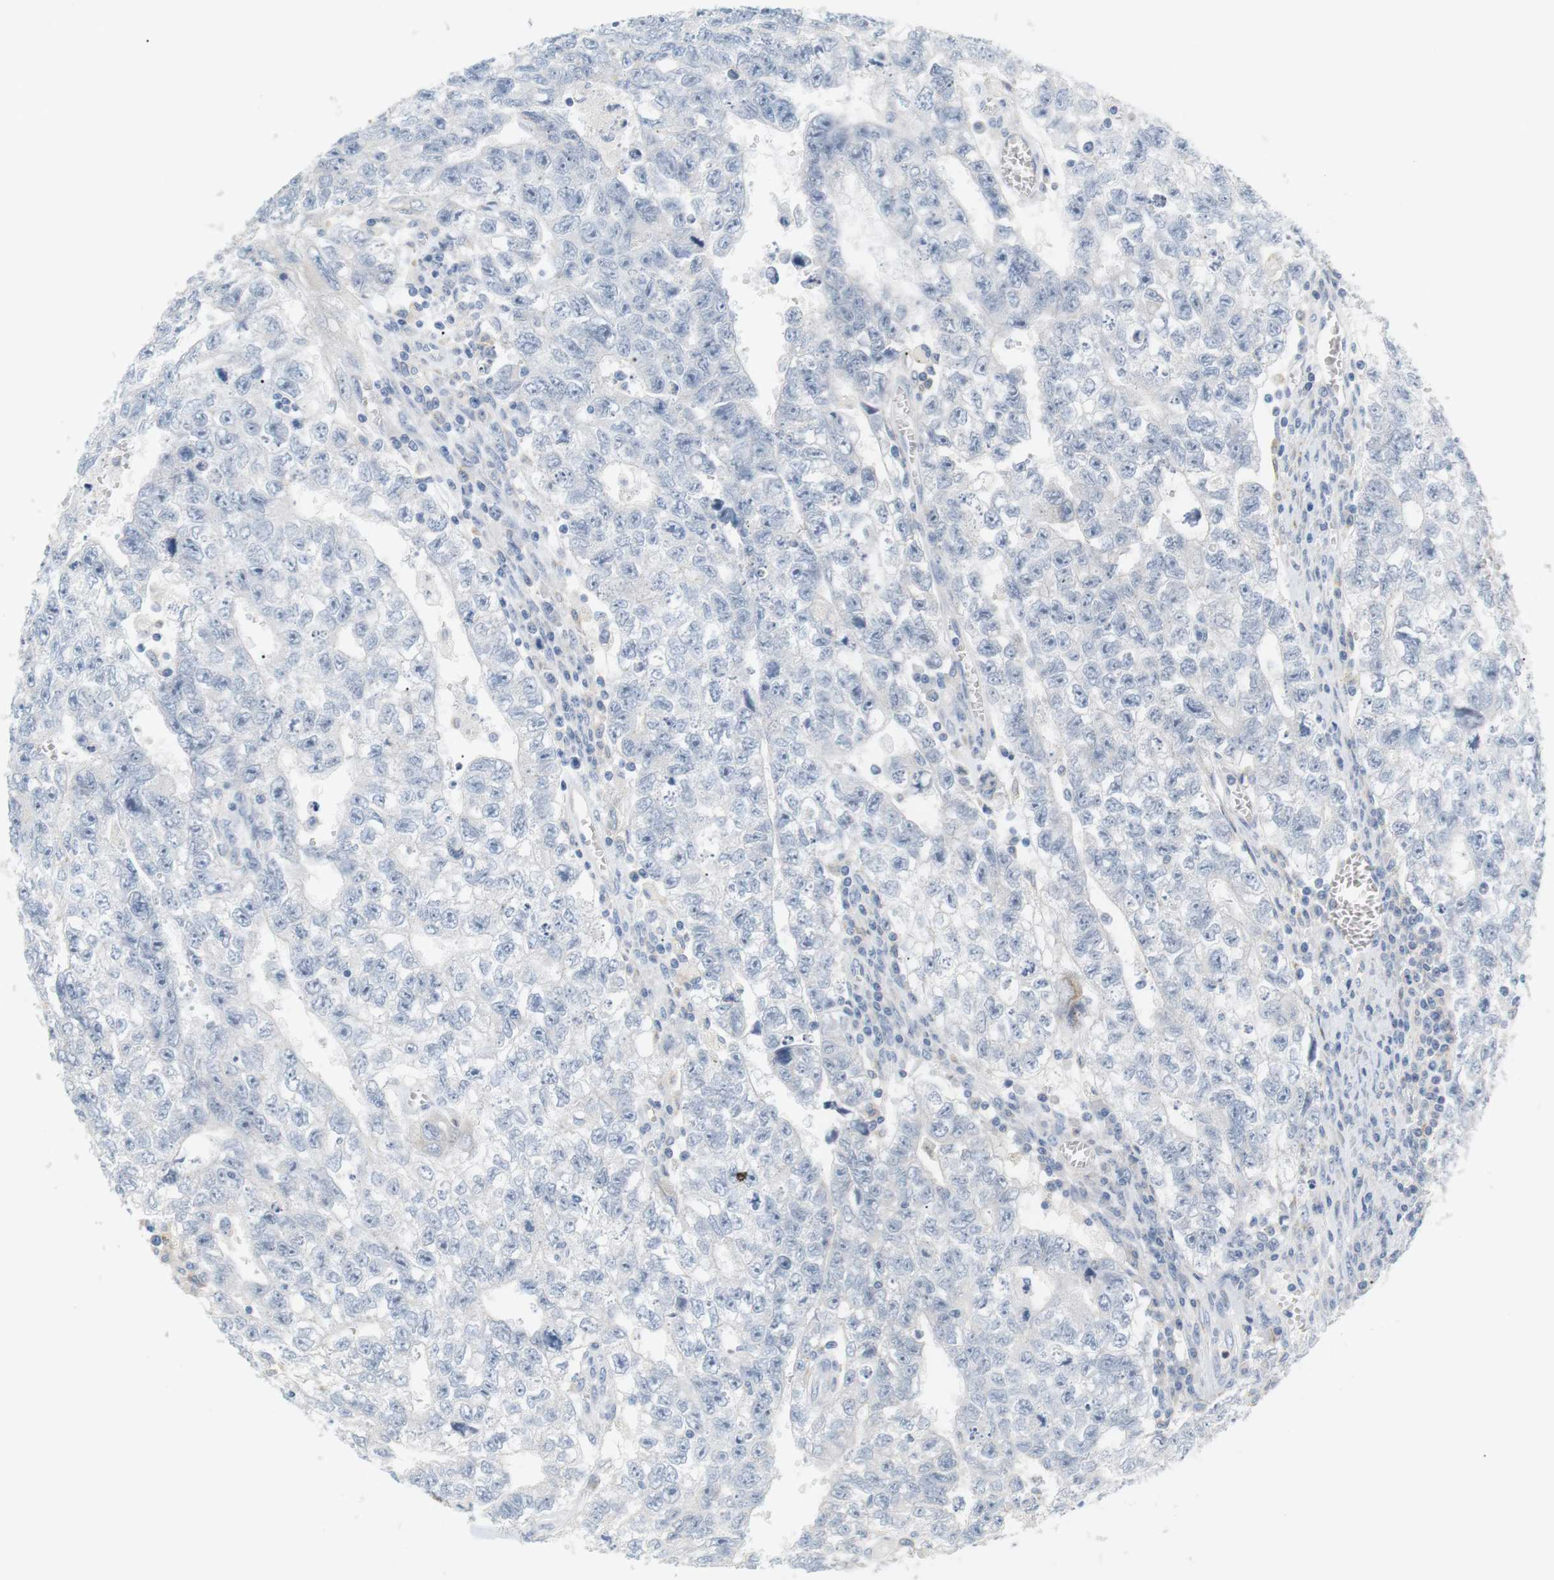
{"staining": {"intensity": "negative", "quantity": "none", "location": "none"}, "tissue": "testis cancer", "cell_type": "Tumor cells", "image_type": "cancer", "snomed": [{"axis": "morphology", "description": "Seminoma, NOS"}, {"axis": "morphology", "description": "Carcinoma, Embryonal, NOS"}, {"axis": "topography", "description": "Testis"}], "caption": "Protein analysis of testis cancer (seminoma) demonstrates no significant staining in tumor cells. The staining was performed using DAB (3,3'-diaminobenzidine) to visualize the protein expression in brown, while the nuclei were stained in blue with hematoxylin (Magnification: 20x).", "gene": "CD300E", "patient": {"sex": "male", "age": 38}}